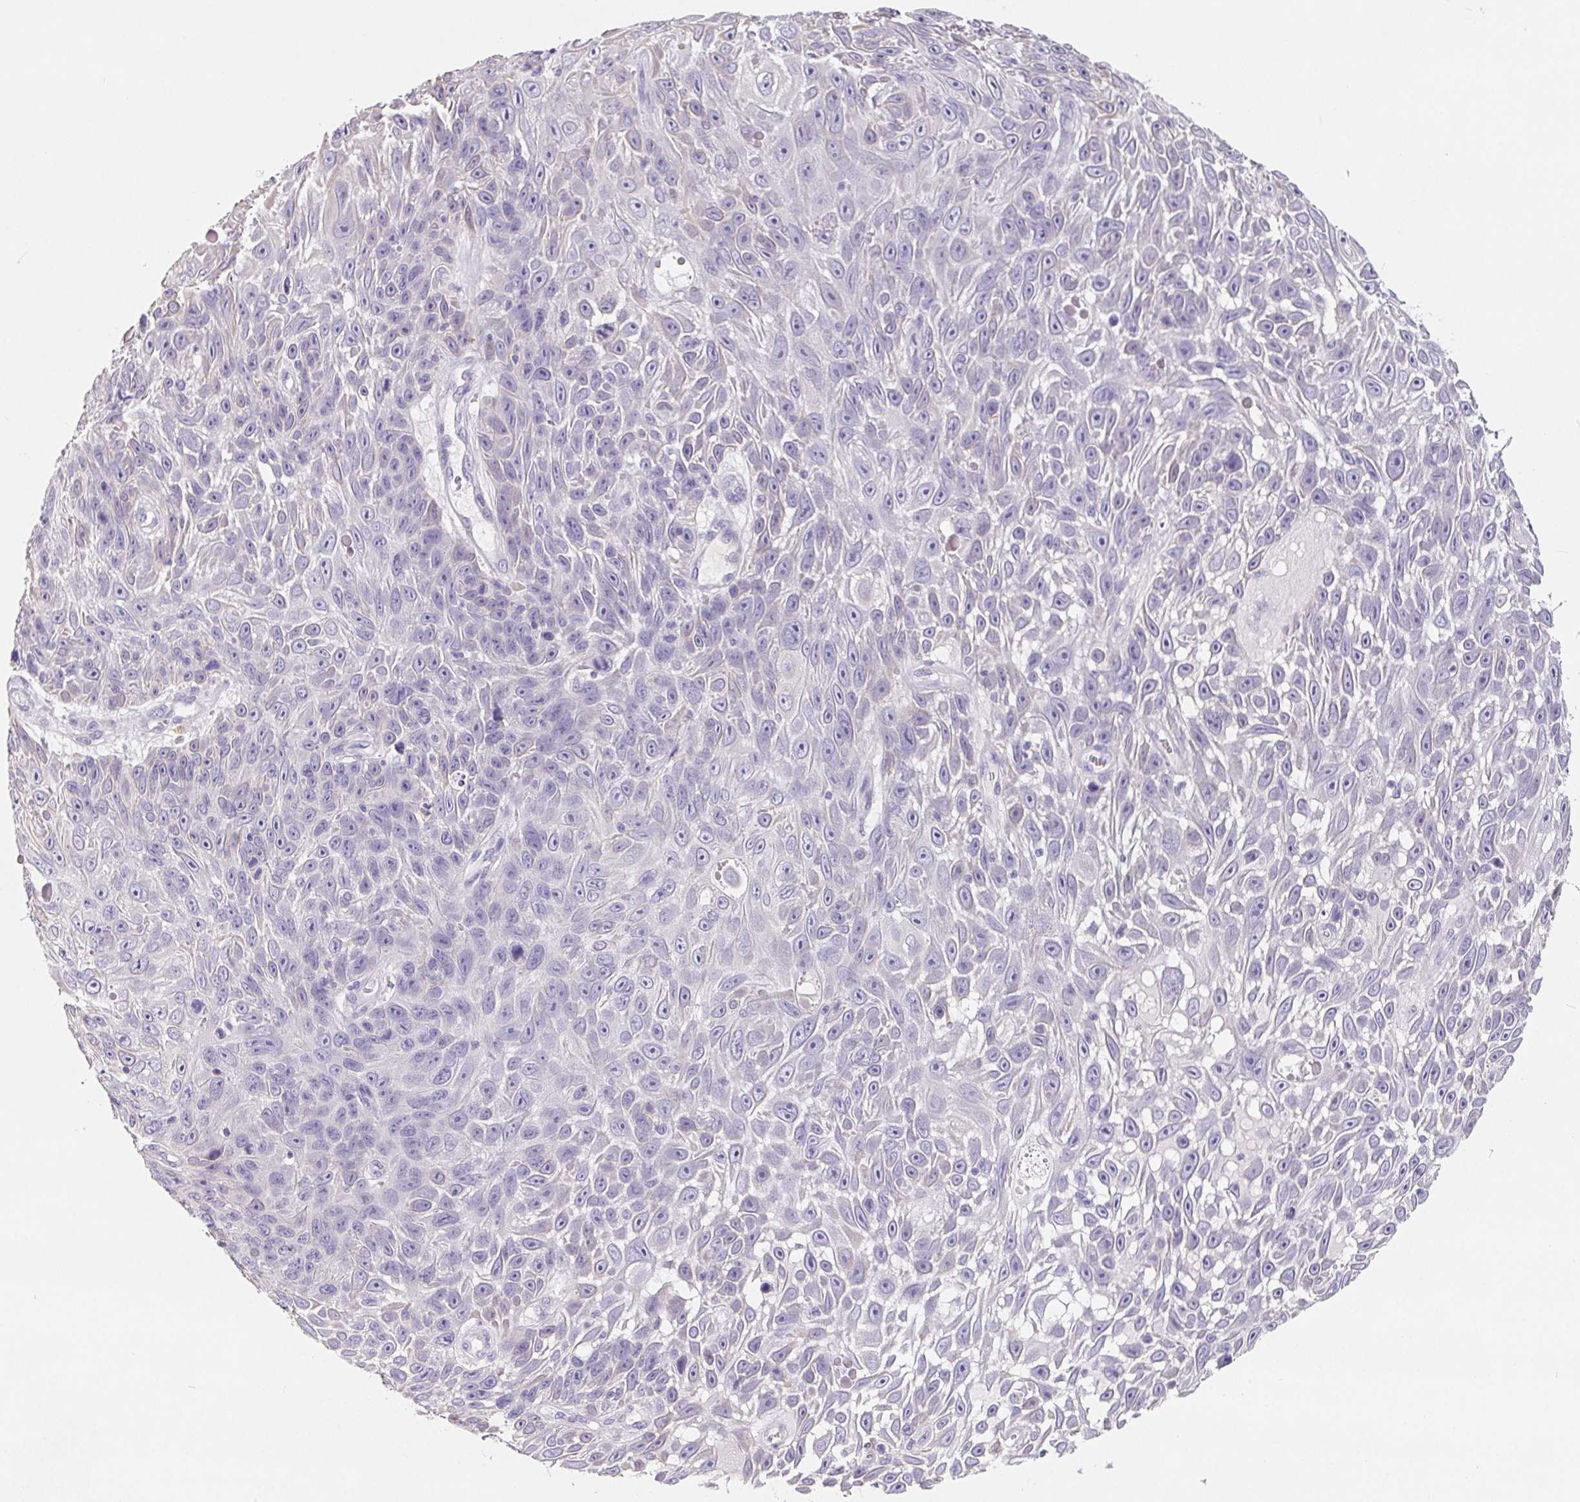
{"staining": {"intensity": "negative", "quantity": "none", "location": "none"}, "tissue": "skin cancer", "cell_type": "Tumor cells", "image_type": "cancer", "snomed": [{"axis": "morphology", "description": "Squamous cell carcinoma, NOS"}, {"axis": "topography", "description": "Skin"}], "caption": "An image of skin cancer (squamous cell carcinoma) stained for a protein exhibits no brown staining in tumor cells.", "gene": "FDX1", "patient": {"sex": "male", "age": 82}}